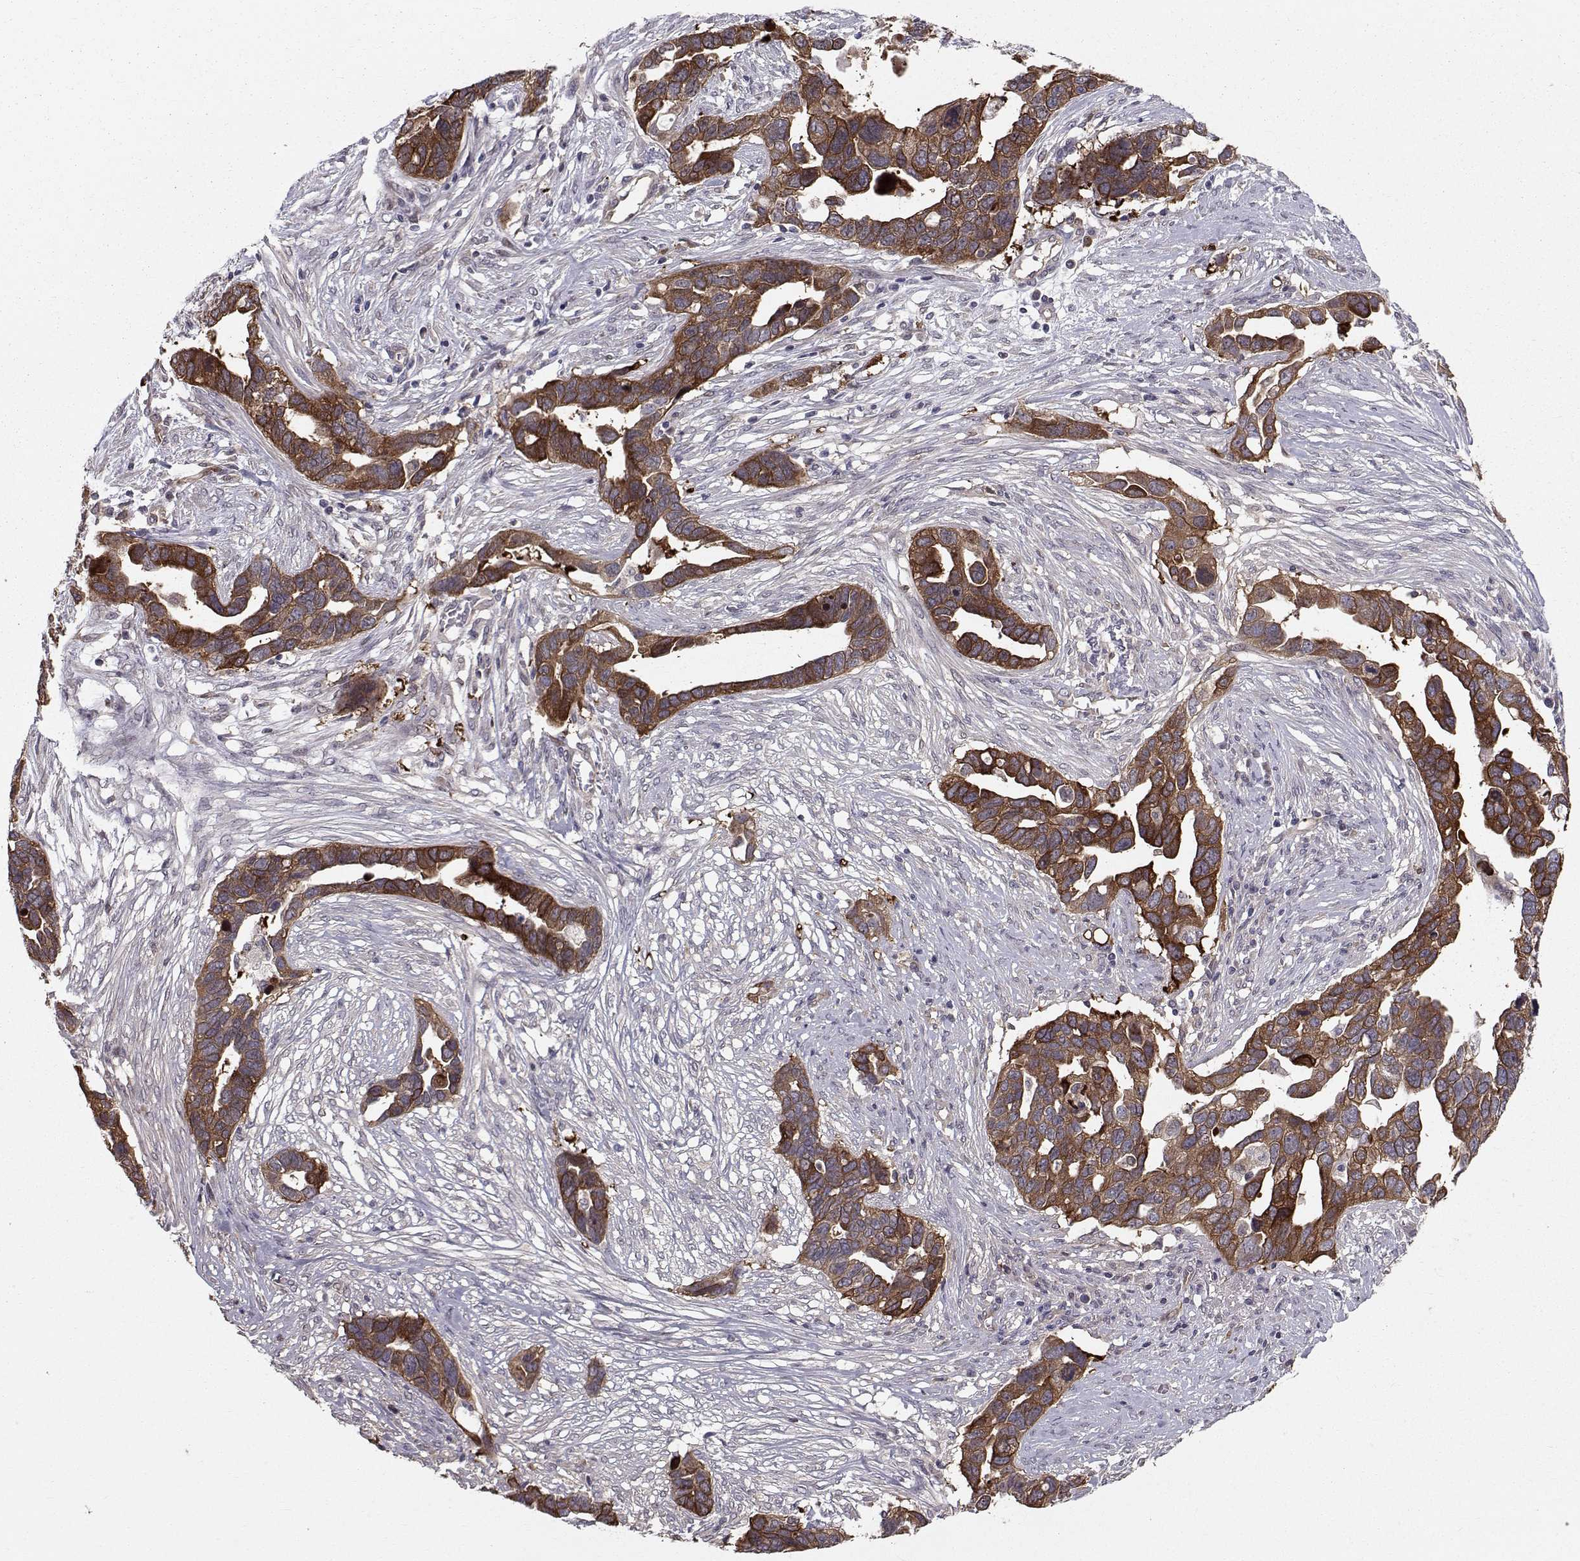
{"staining": {"intensity": "strong", "quantity": "25%-75%", "location": "cytoplasmic/membranous"}, "tissue": "ovarian cancer", "cell_type": "Tumor cells", "image_type": "cancer", "snomed": [{"axis": "morphology", "description": "Cystadenocarcinoma, serous, NOS"}, {"axis": "topography", "description": "Ovary"}], "caption": "Brown immunohistochemical staining in serous cystadenocarcinoma (ovarian) reveals strong cytoplasmic/membranous positivity in approximately 25%-75% of tumor cells.", "gene": "HSP90AB1", "patient": {"sex": "female", "age": 54}}